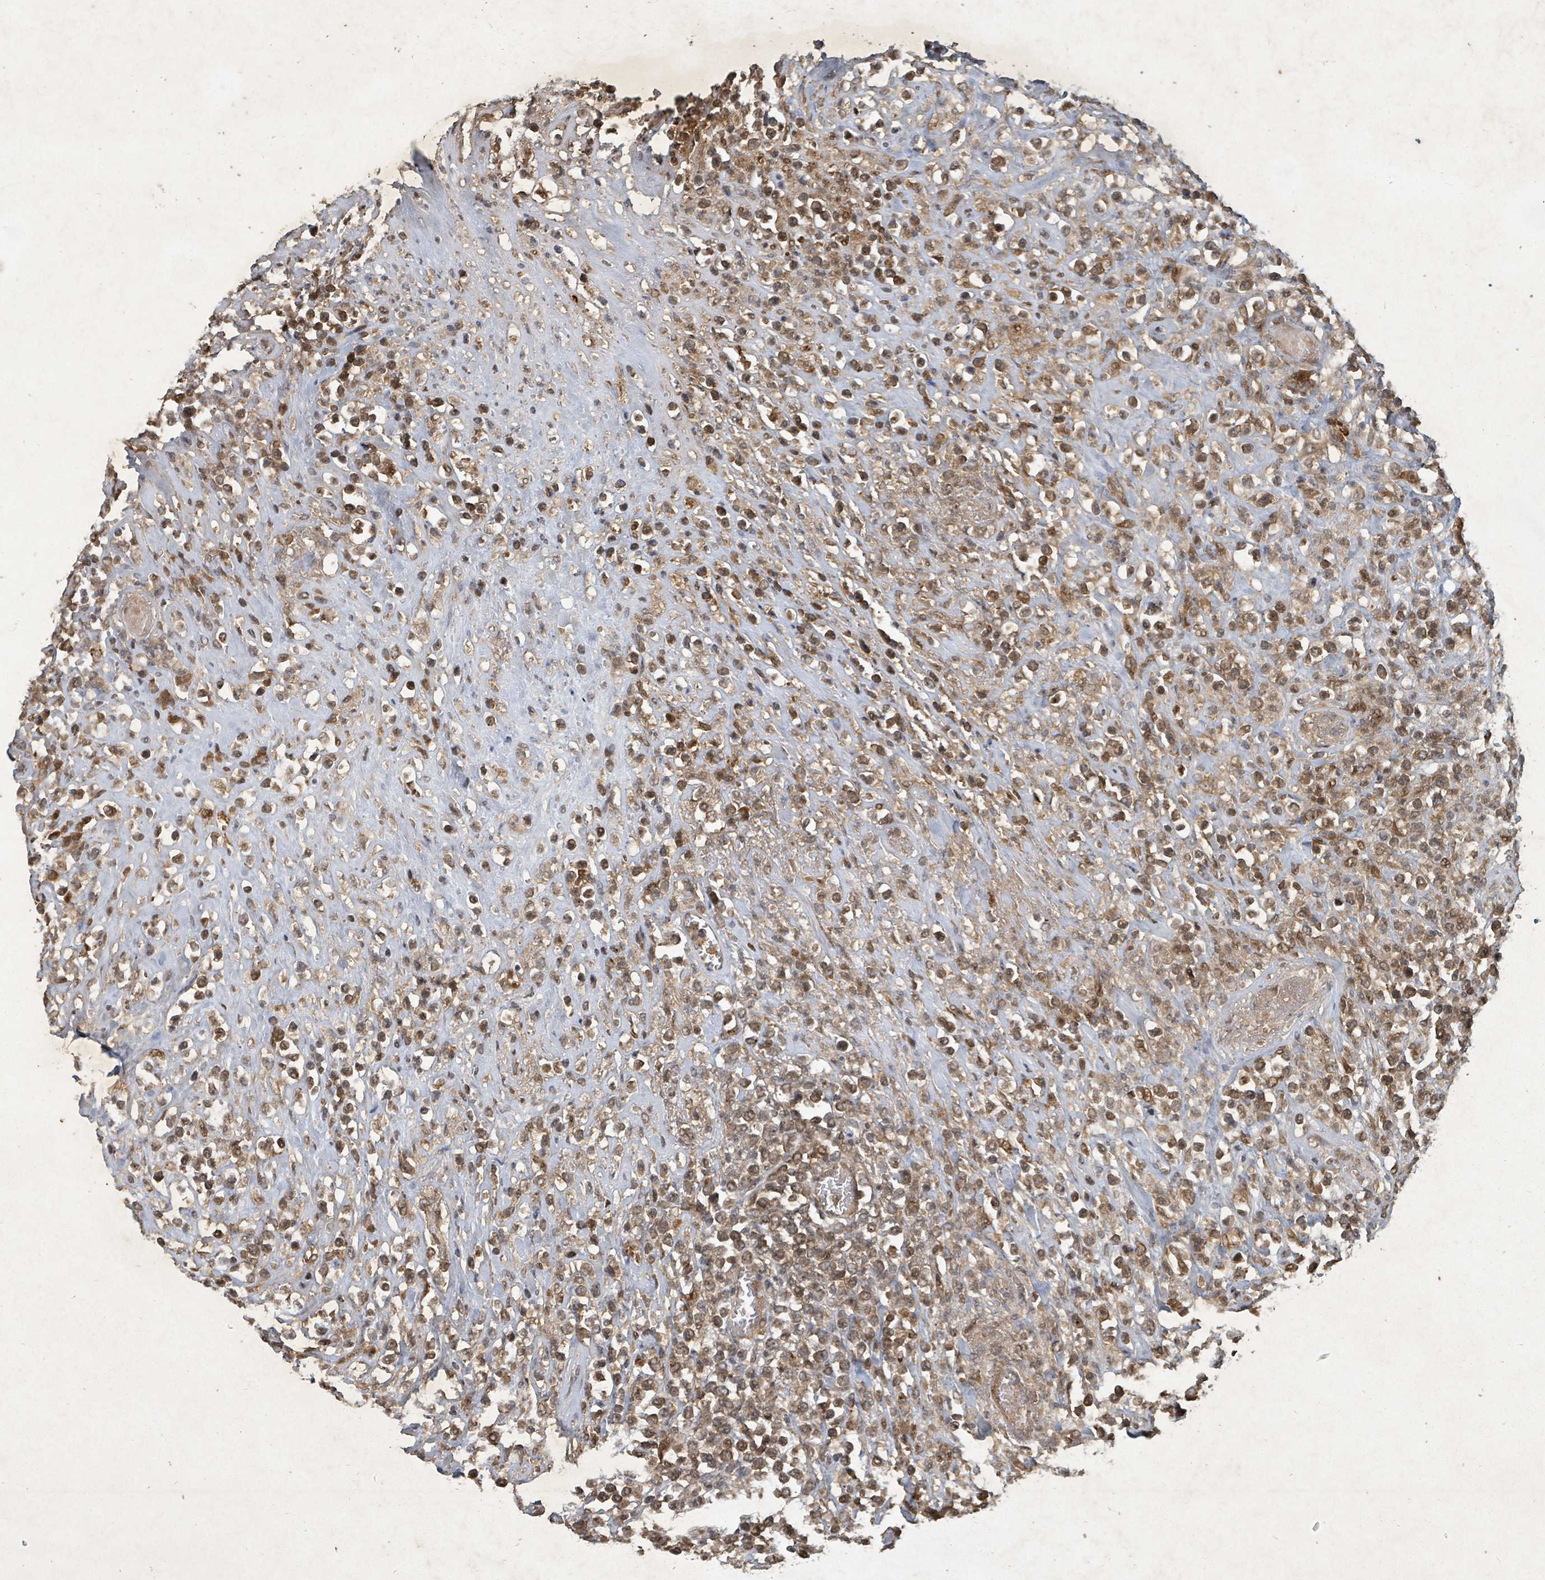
{"staining": {"intensity": "moderate", "quantity": "25%-75%", "location": "nuclear"}, "tissue": "lymphoma", "cell_type": "Tumor cells", "image_type": "cancer", "snomed": [{"axis": "morphology", "description": "Malignant lymphoma, non-Hodgkin's type, High grade"}, {"axis": "topography", "description": "Soft tissue"}], "caption": "Lymphoma stained with a protein marker exhibits moderate staining in tumor cells.", "gene": "KDM4E", "patient": {"sex": "female", "age": 56}}